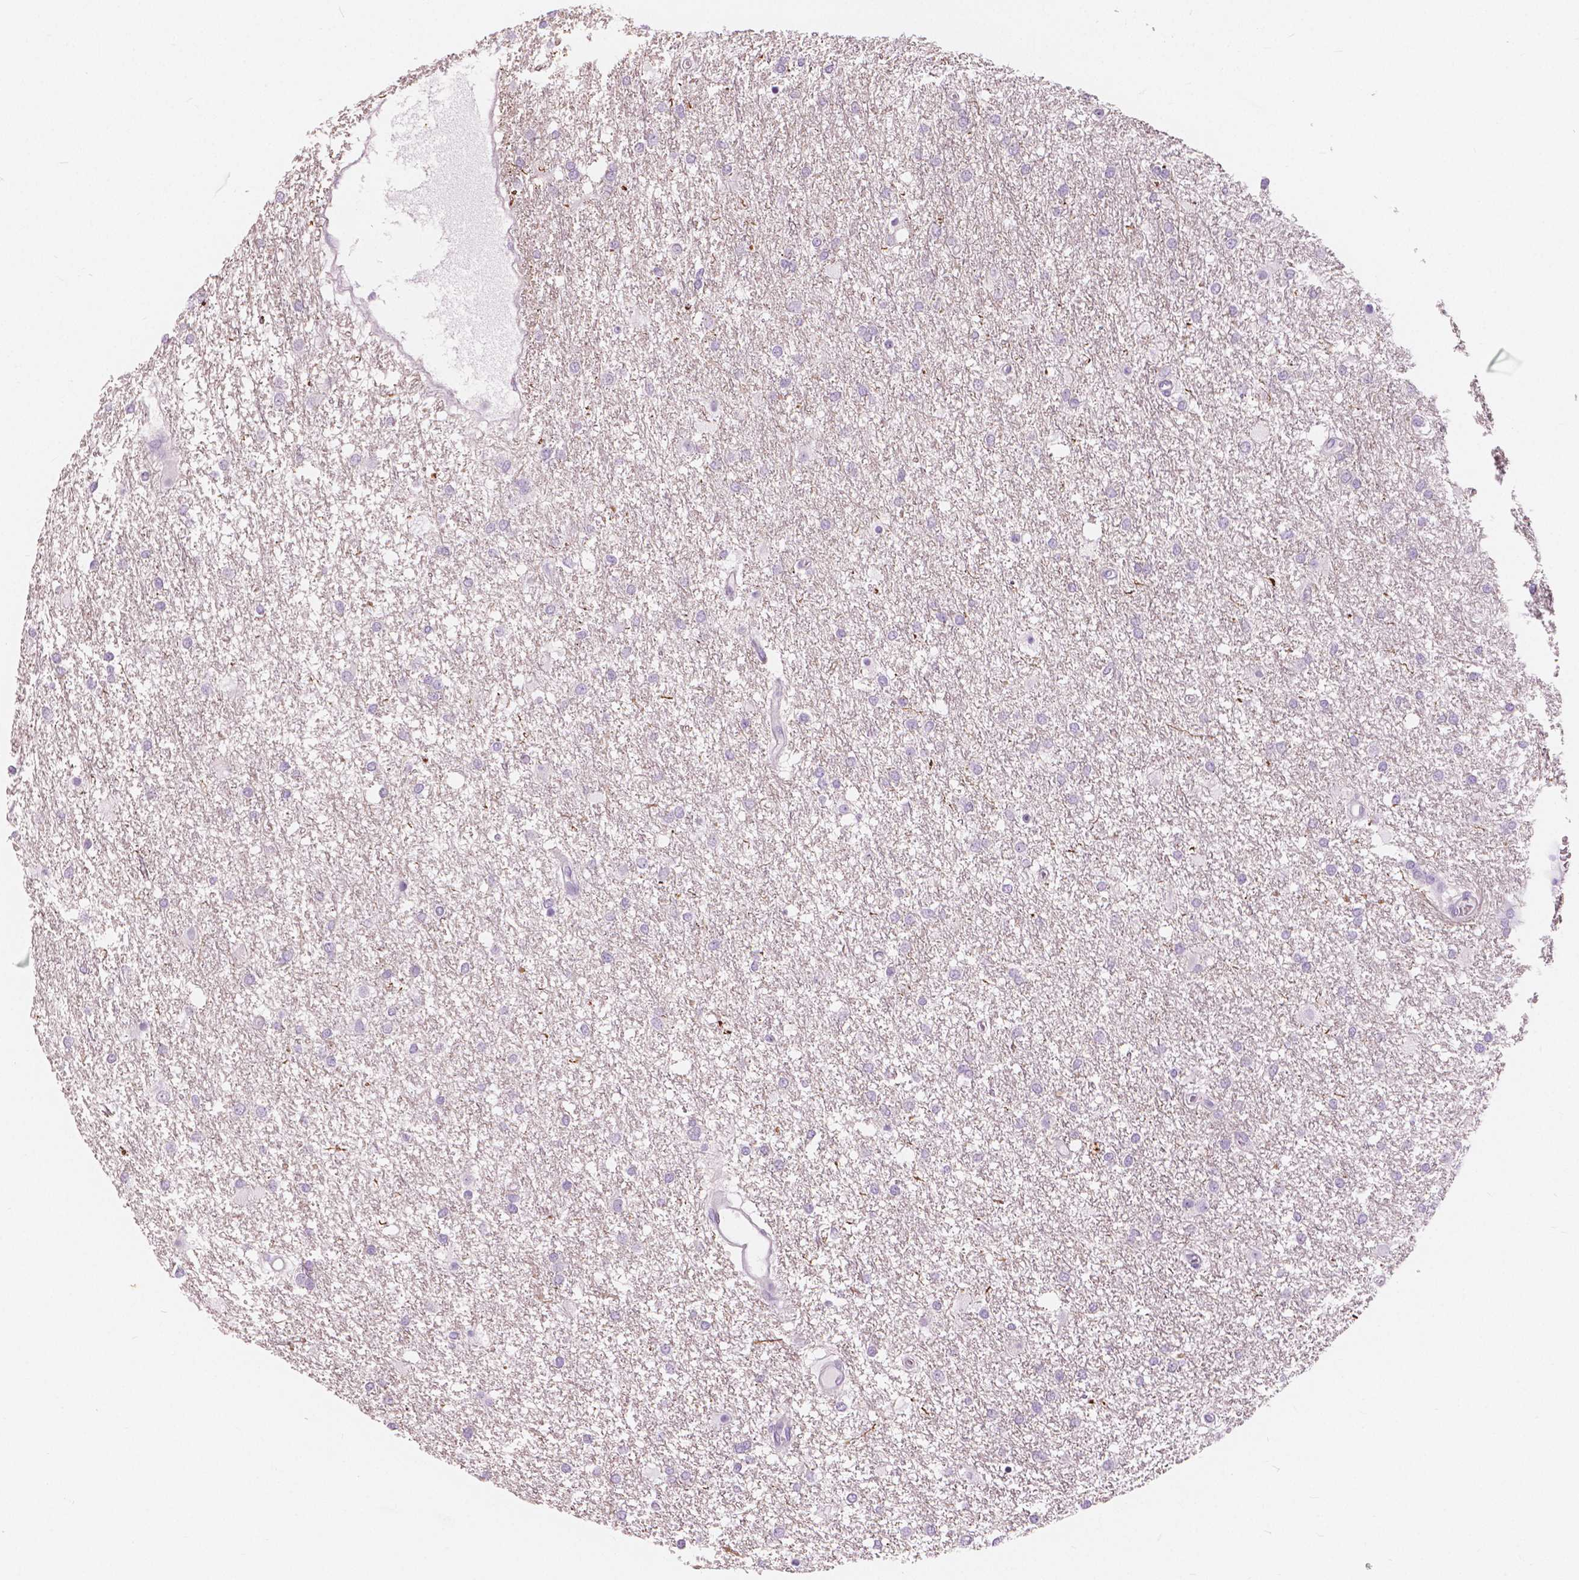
{"staining": {"intensity": "negative", "quantity": "none", "location": "none"}, "tissue": "glioma", "cell_type": "Tumor cells", "image_type": "cancer", "snomed": [{"axis": "morphology", "description": "Glioma, malignant, High grade"}, {"axis": "topography", "description": "Brain"}], "caption": "This is a photomicrograph of immunohistochemistry (IHC) staining of malignant glioma (high-grade), which shows no expression in tumor cells.", "gene": "A4GNT", "patient": {"sex": "female", "age": 61}}